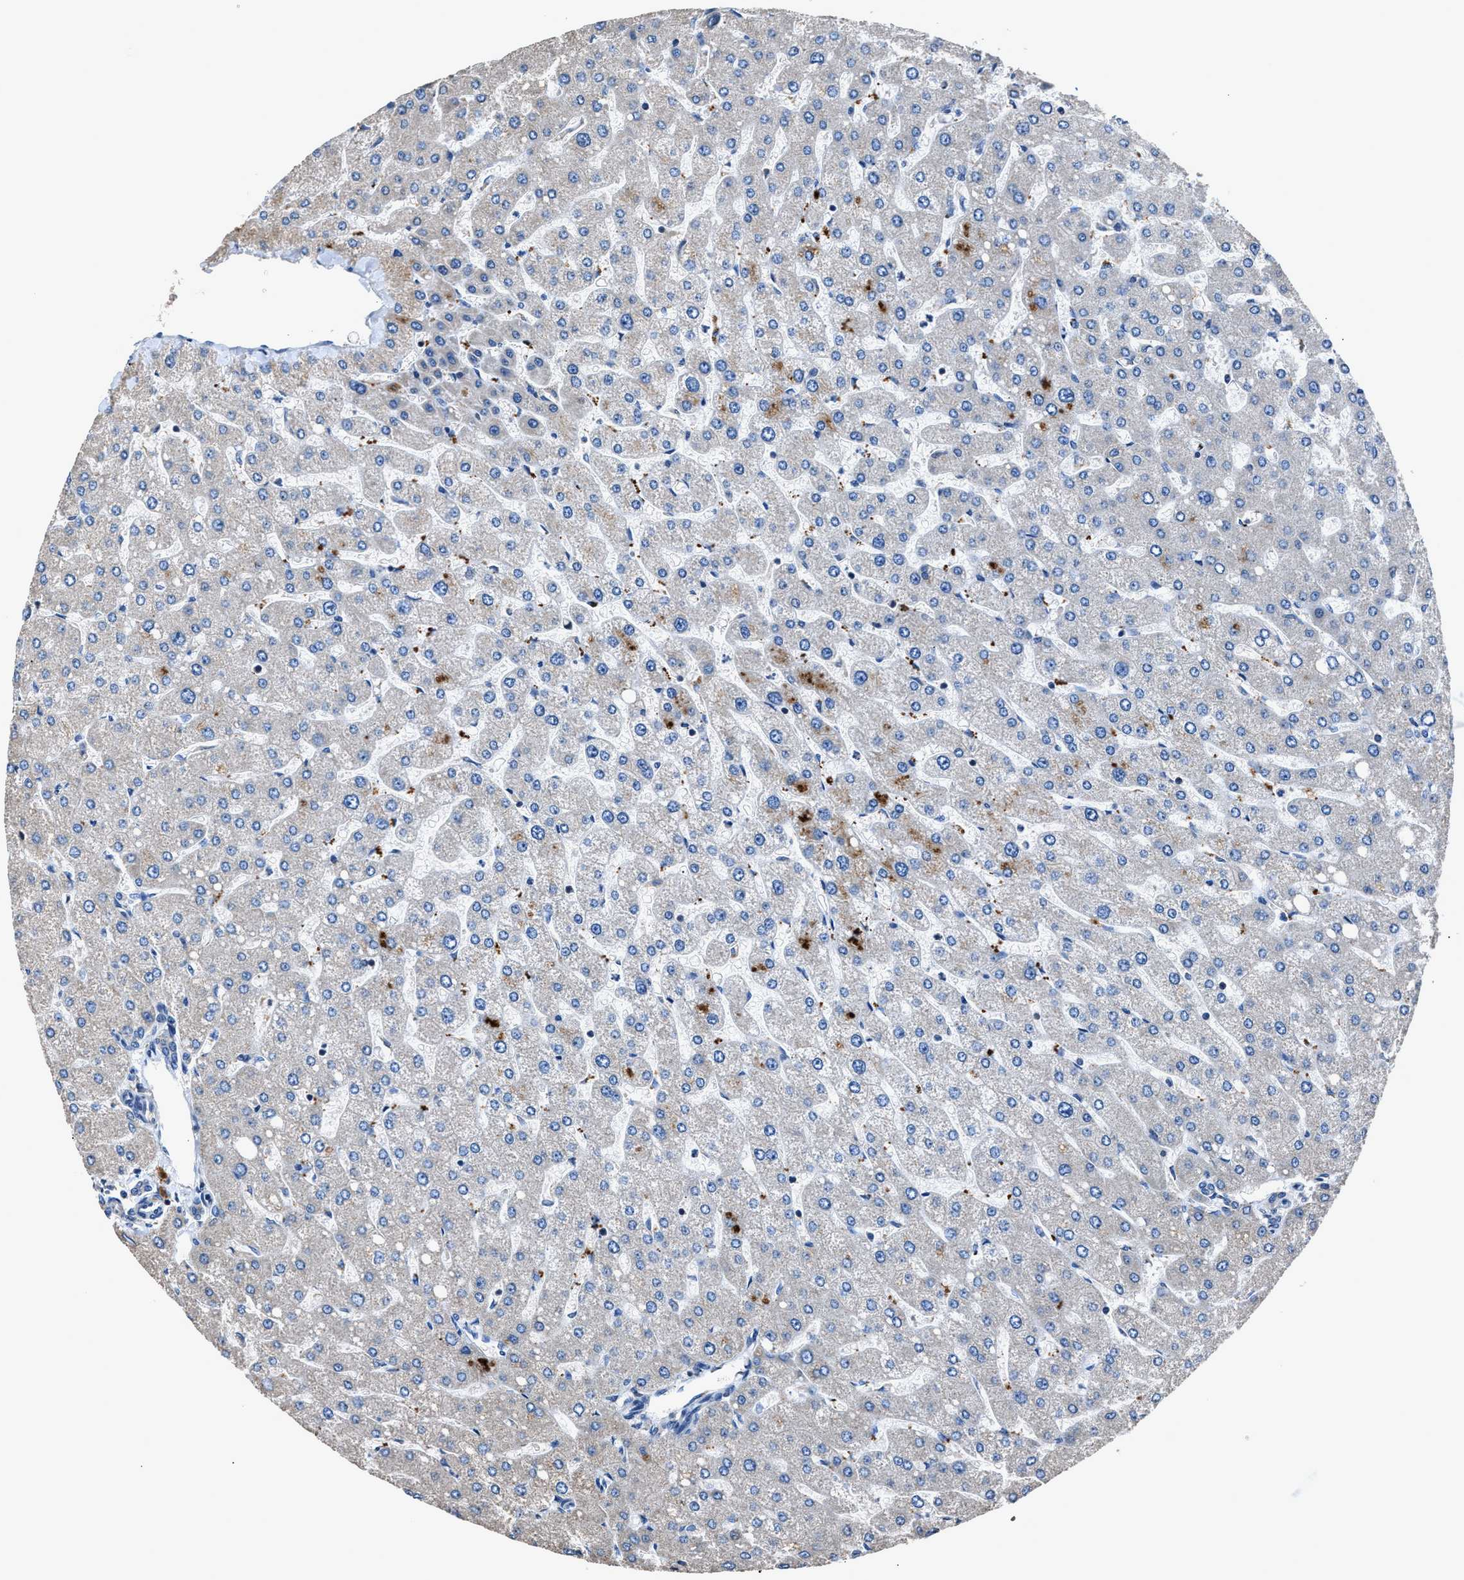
{"staining": {"intensity": "negative", "quantity": "none", "location": "none"}, "tissue": "liver", "cell_type": "Cholangiocytes", "image_type": "normal", "snomed": [{"axis": "morphology", "description": "Normal tissue, NOS"}, {"axis": "topography", "description": "Liver"}], "caption": "Cholangiocytes are negative for protein expression in normal human liver. (DAB immunohistochemistry (IHC) with hematoxylin counter stain).", "gene": "TNRC18", "patient": {"sex": "male", "age": 55}}